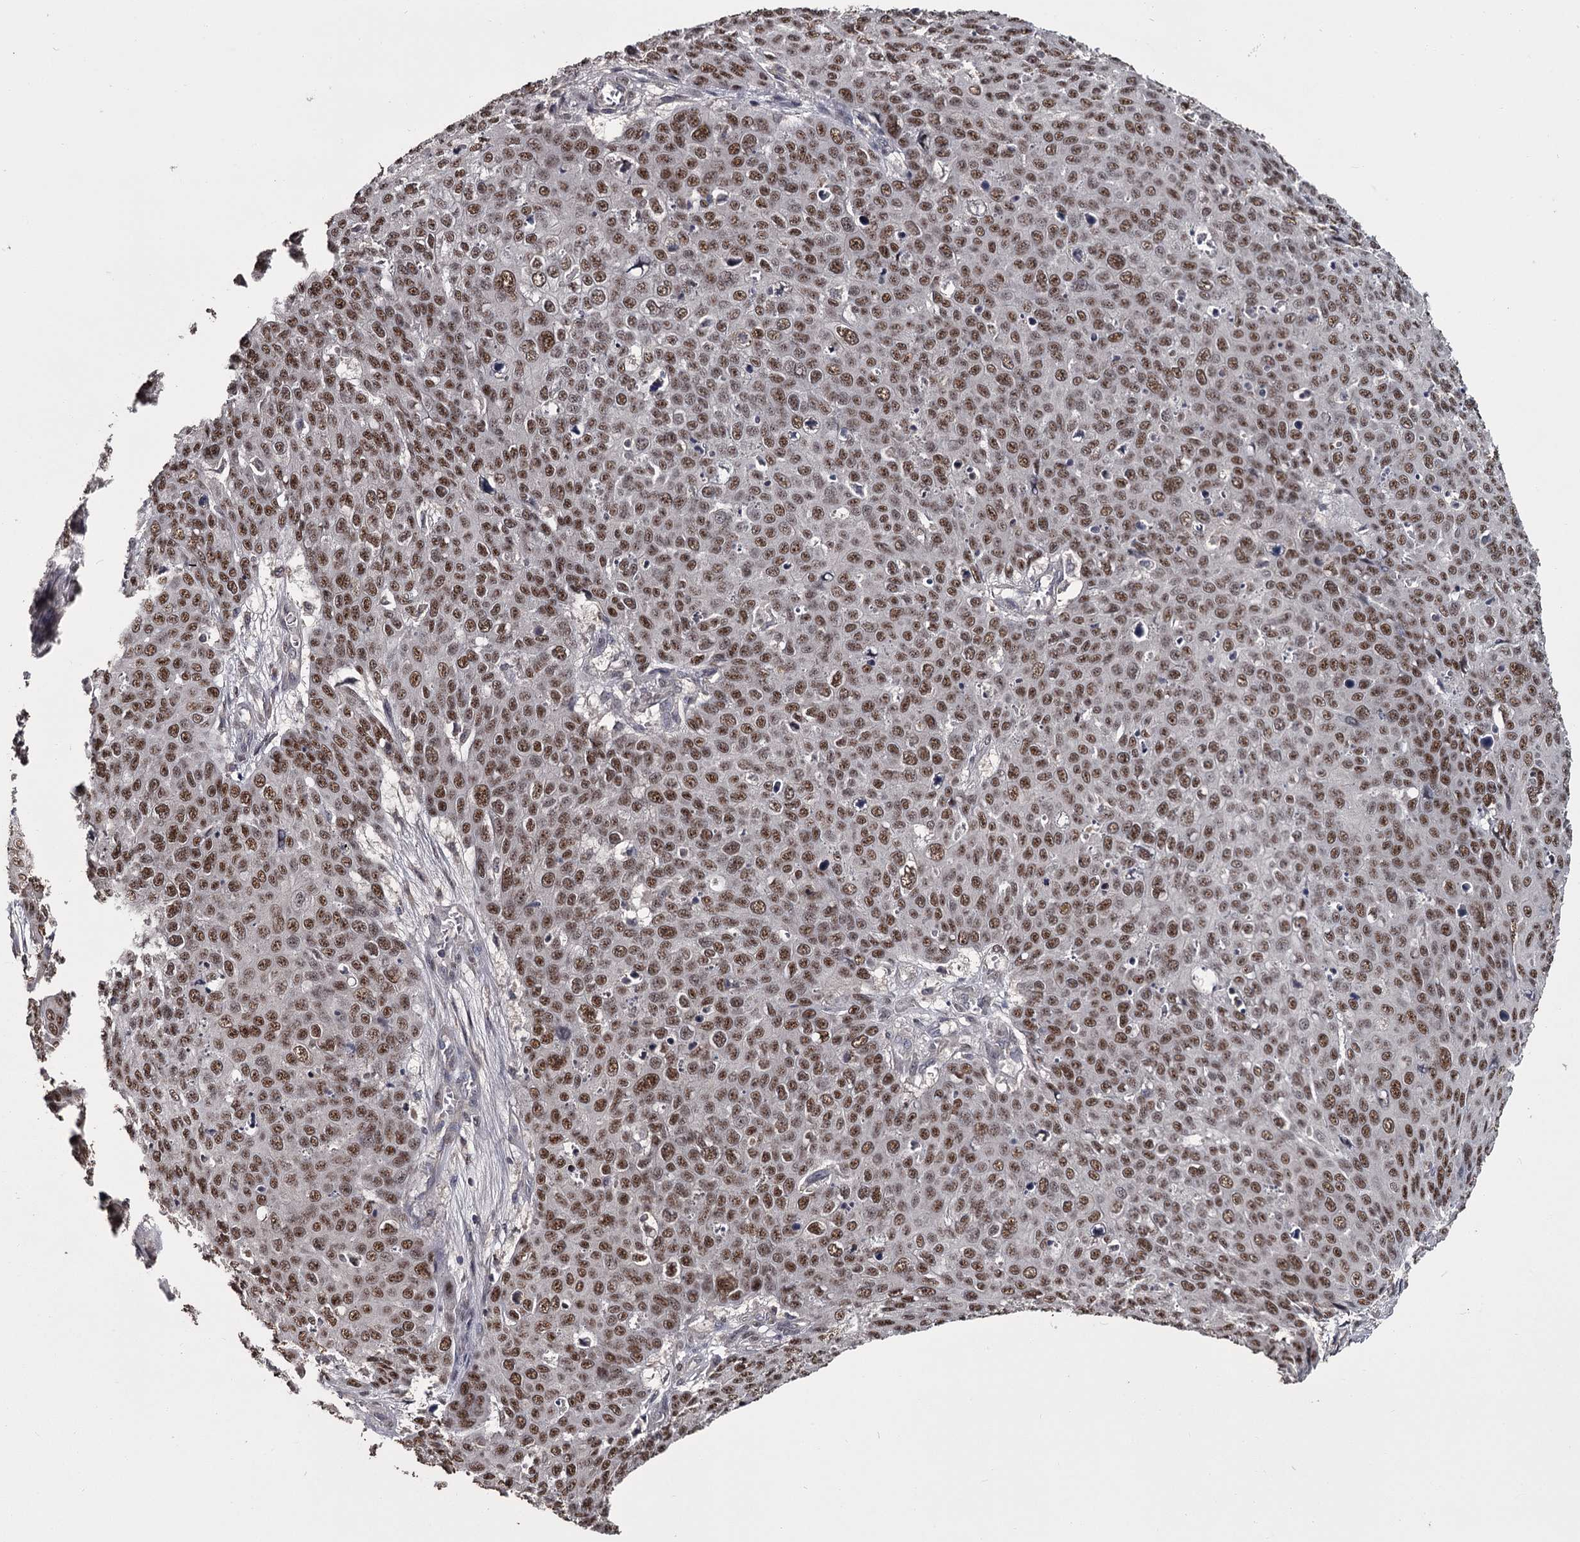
{"staining": {"intensity": "moderate", "quantity": ">75%", "location": "nuclear"}, "tissue": "skin cancer", "cell_type": "Tumor cells", "image_type": "cancer", "snomed": [{"axis": "morphology", "description": "Squamous cell carcinoma, NOS"}, {"axis": "topography", "description": "Skin"}], "caption": "Skin cancer (squamous cell carcinoma) was stained to show a protein in brown. There is medium levels of moderate nuclear expression in approximately >75% of tumor cells.", "gene": "PRPF40B", "patient": {"sex": "male", "age": 71}}